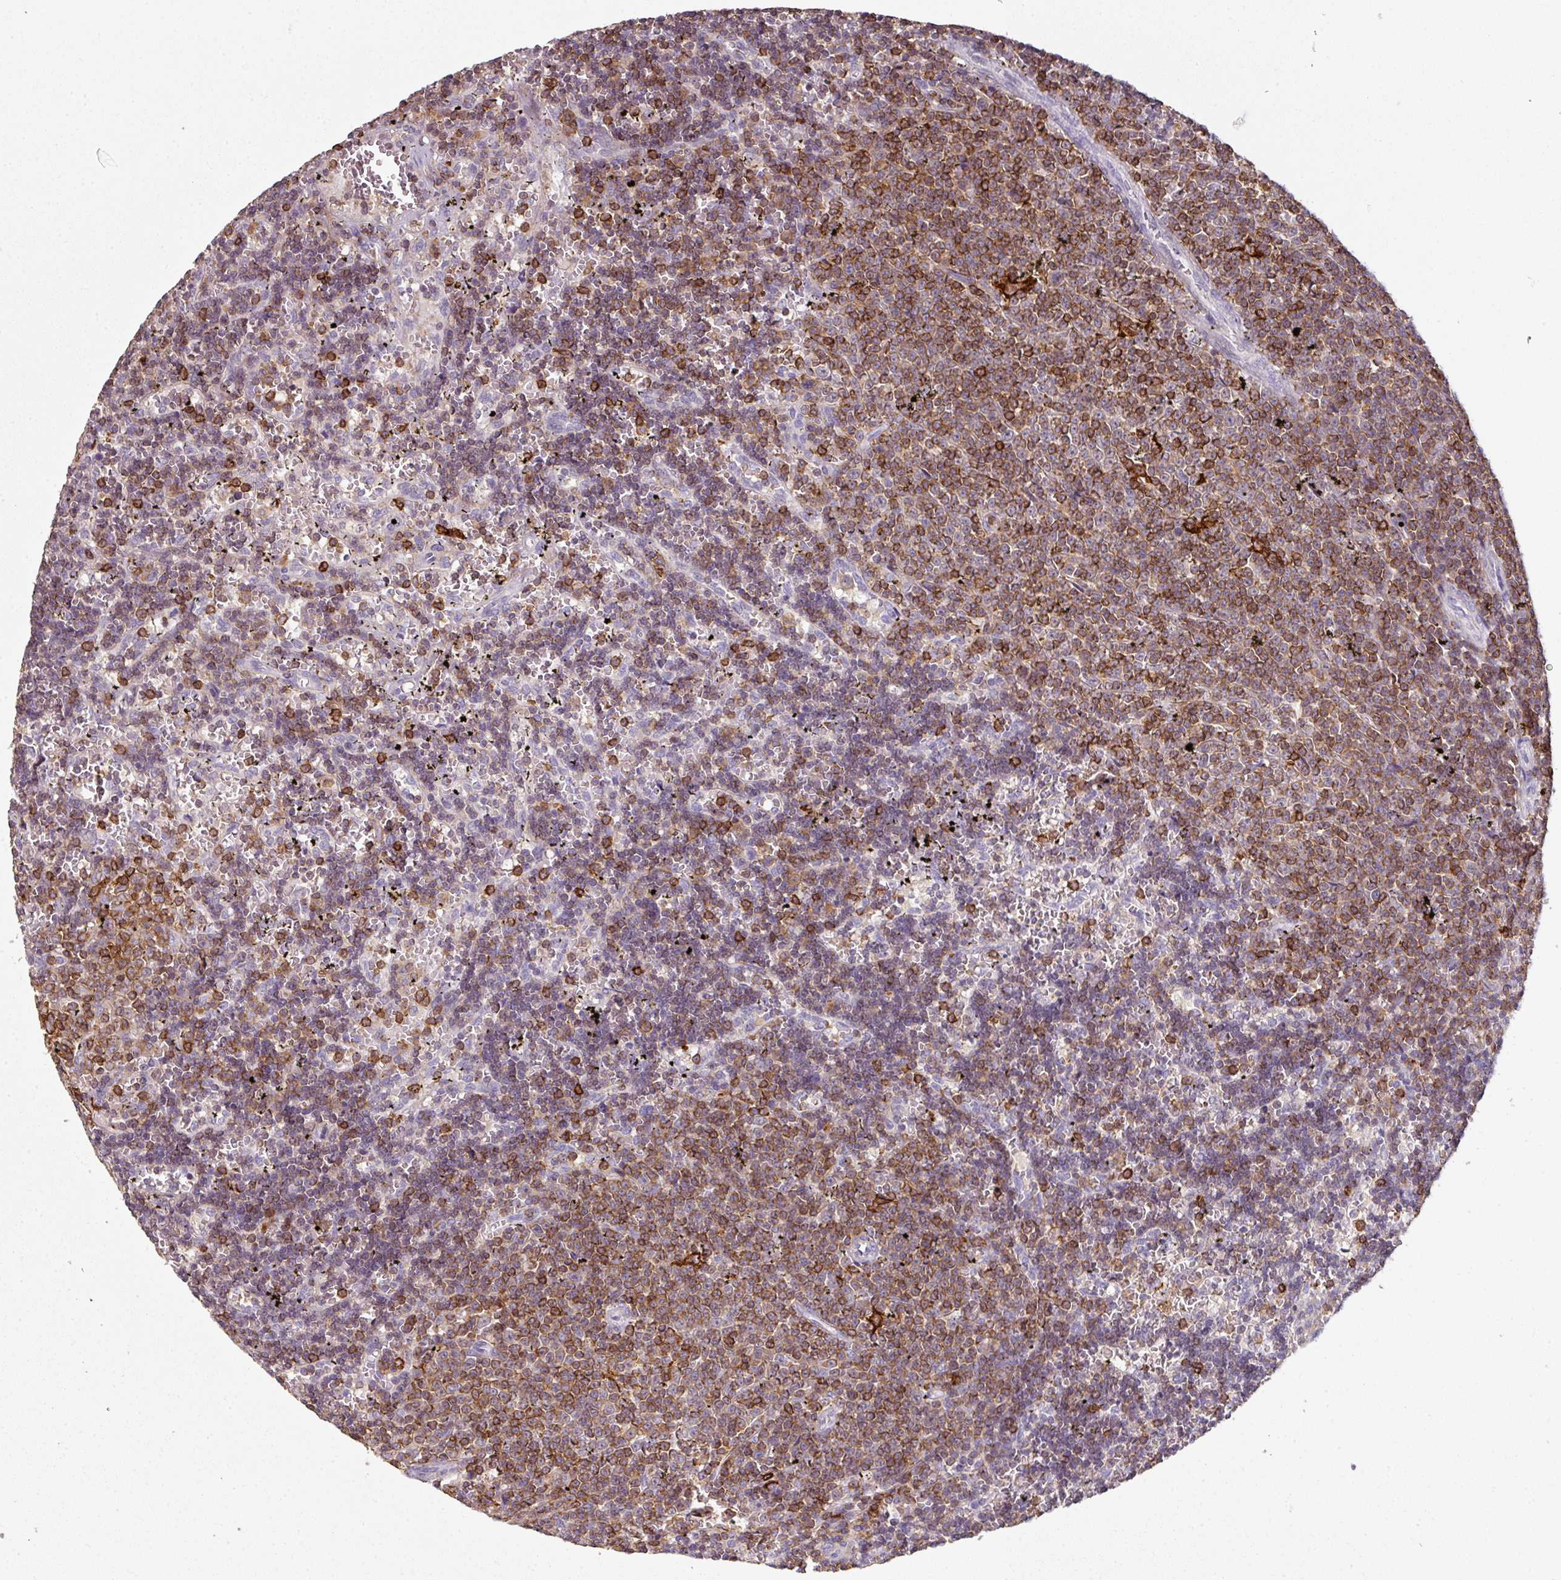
{"staining": {"intensity": "moderate", "quantity": "25%-75%", "location": "cytoplasmic/membranous"}, "tissue": "lymphoma", "cell_type": "Tumor cells", "image_type": "cancer", "snomed": [{"axis": "morphology", "description": "Malignant lymphoma, non-Hodgkin's type, Low grade"}, {"axis": "topography", "description": "Spleen"}], "caption": "This photomicrograph exhibits IHC staining of low-grade malignant lymphoma, non-Hodgkin's type, with medium moderate cytoplasmic/membranous positivity in approximately 25%-75% of tumor cells.", "gene": "OLFML2B", "patient": {"sex": "male", "age": 60}}